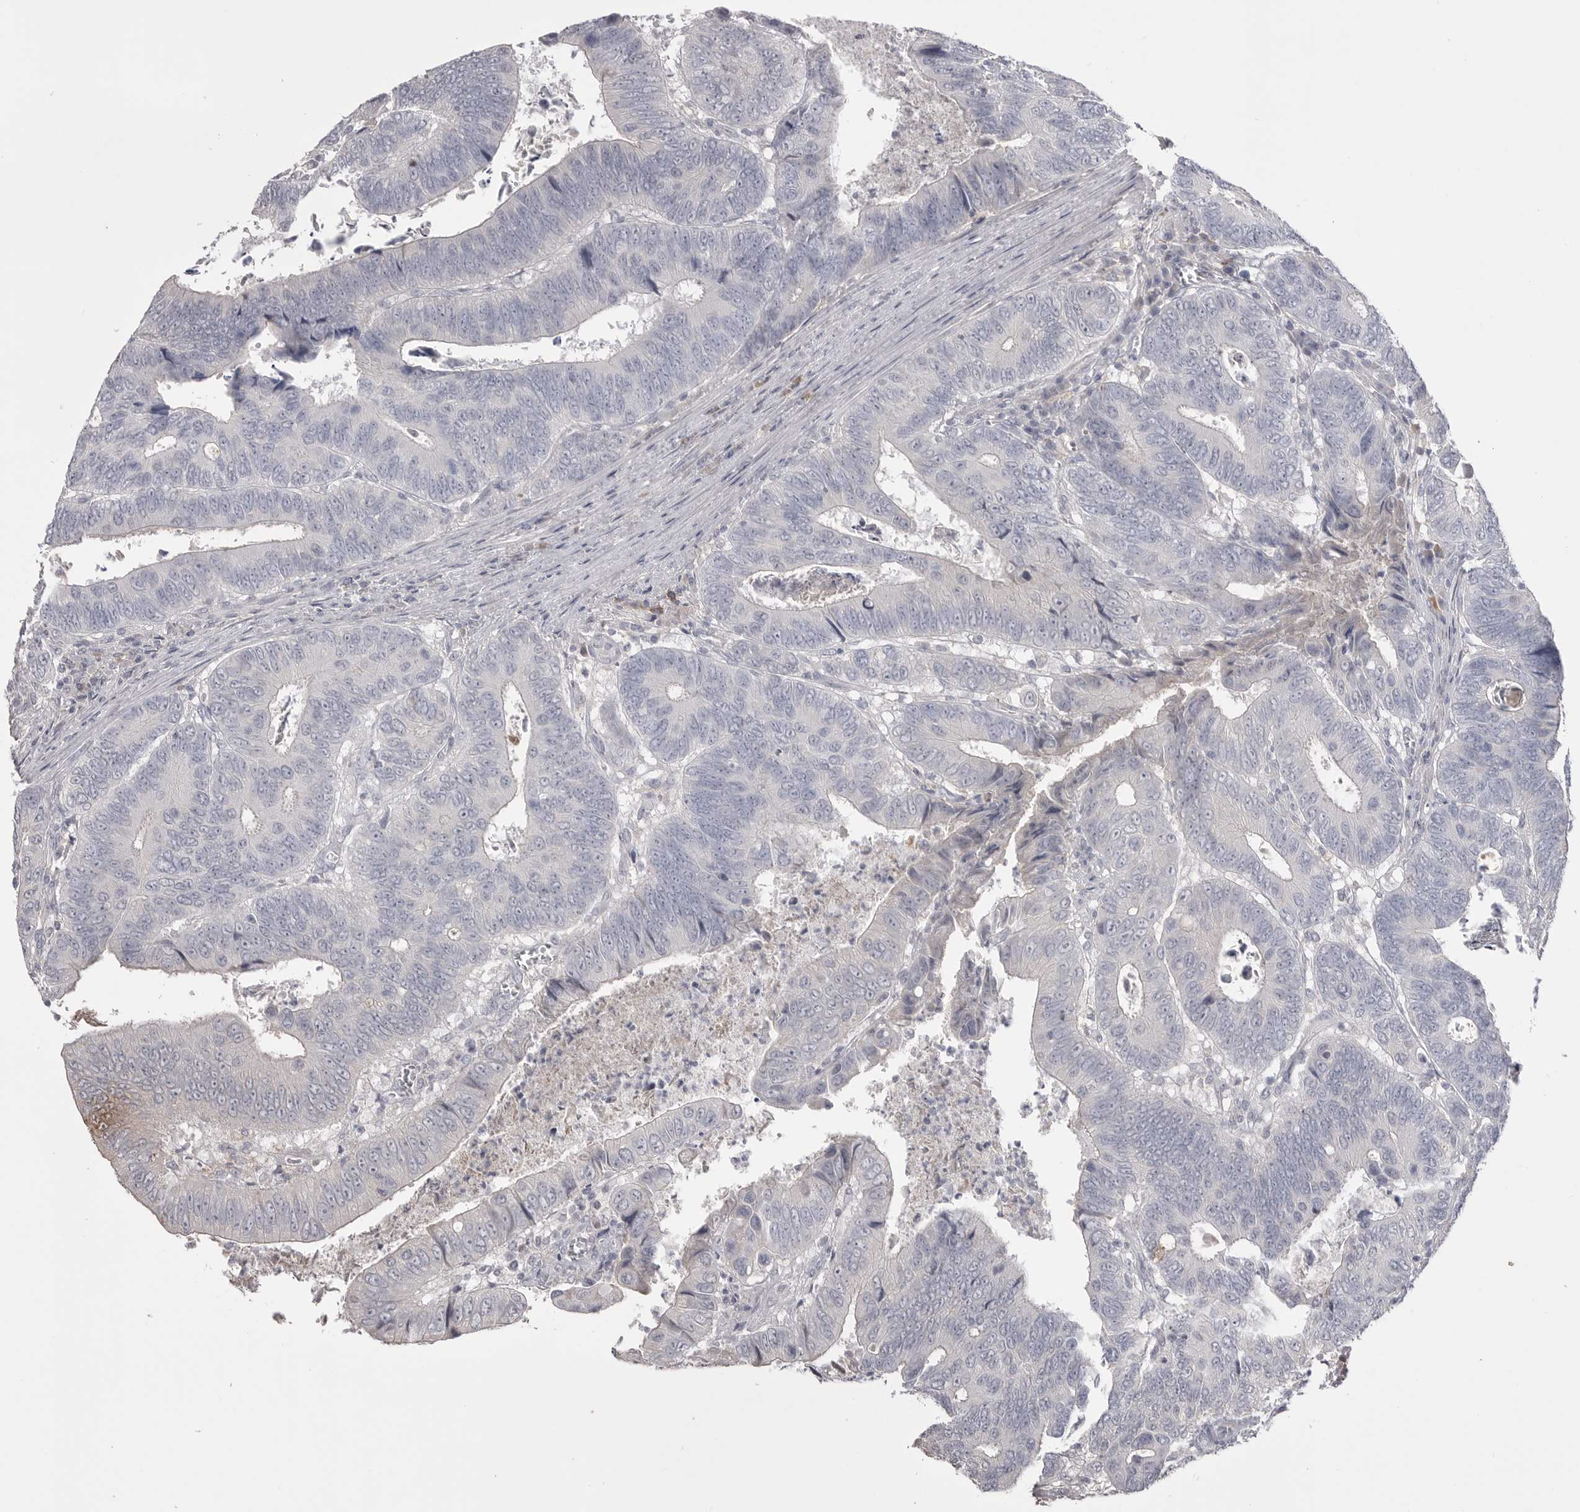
{"staining": {"intensity": "negative", "quantity": "none", "location": "none"}, "tissue": "colorectal cancer", "cell_type": "Tumor cells", "image_type": "cancer", "snomed": [{"axis": "morphology", "description": "Adenocarcinoma, NOS"}, {"axis": "topography", "description": "Colon"}], "caption": "Immunohistochemistry (IHC) photomicrograph of adenocarcinoma (colorectal) stained for a protein (brown), which displays no staining in tumor cells.", "gene": "AHSG", "patient": {"sex": "male", "age": 72}}